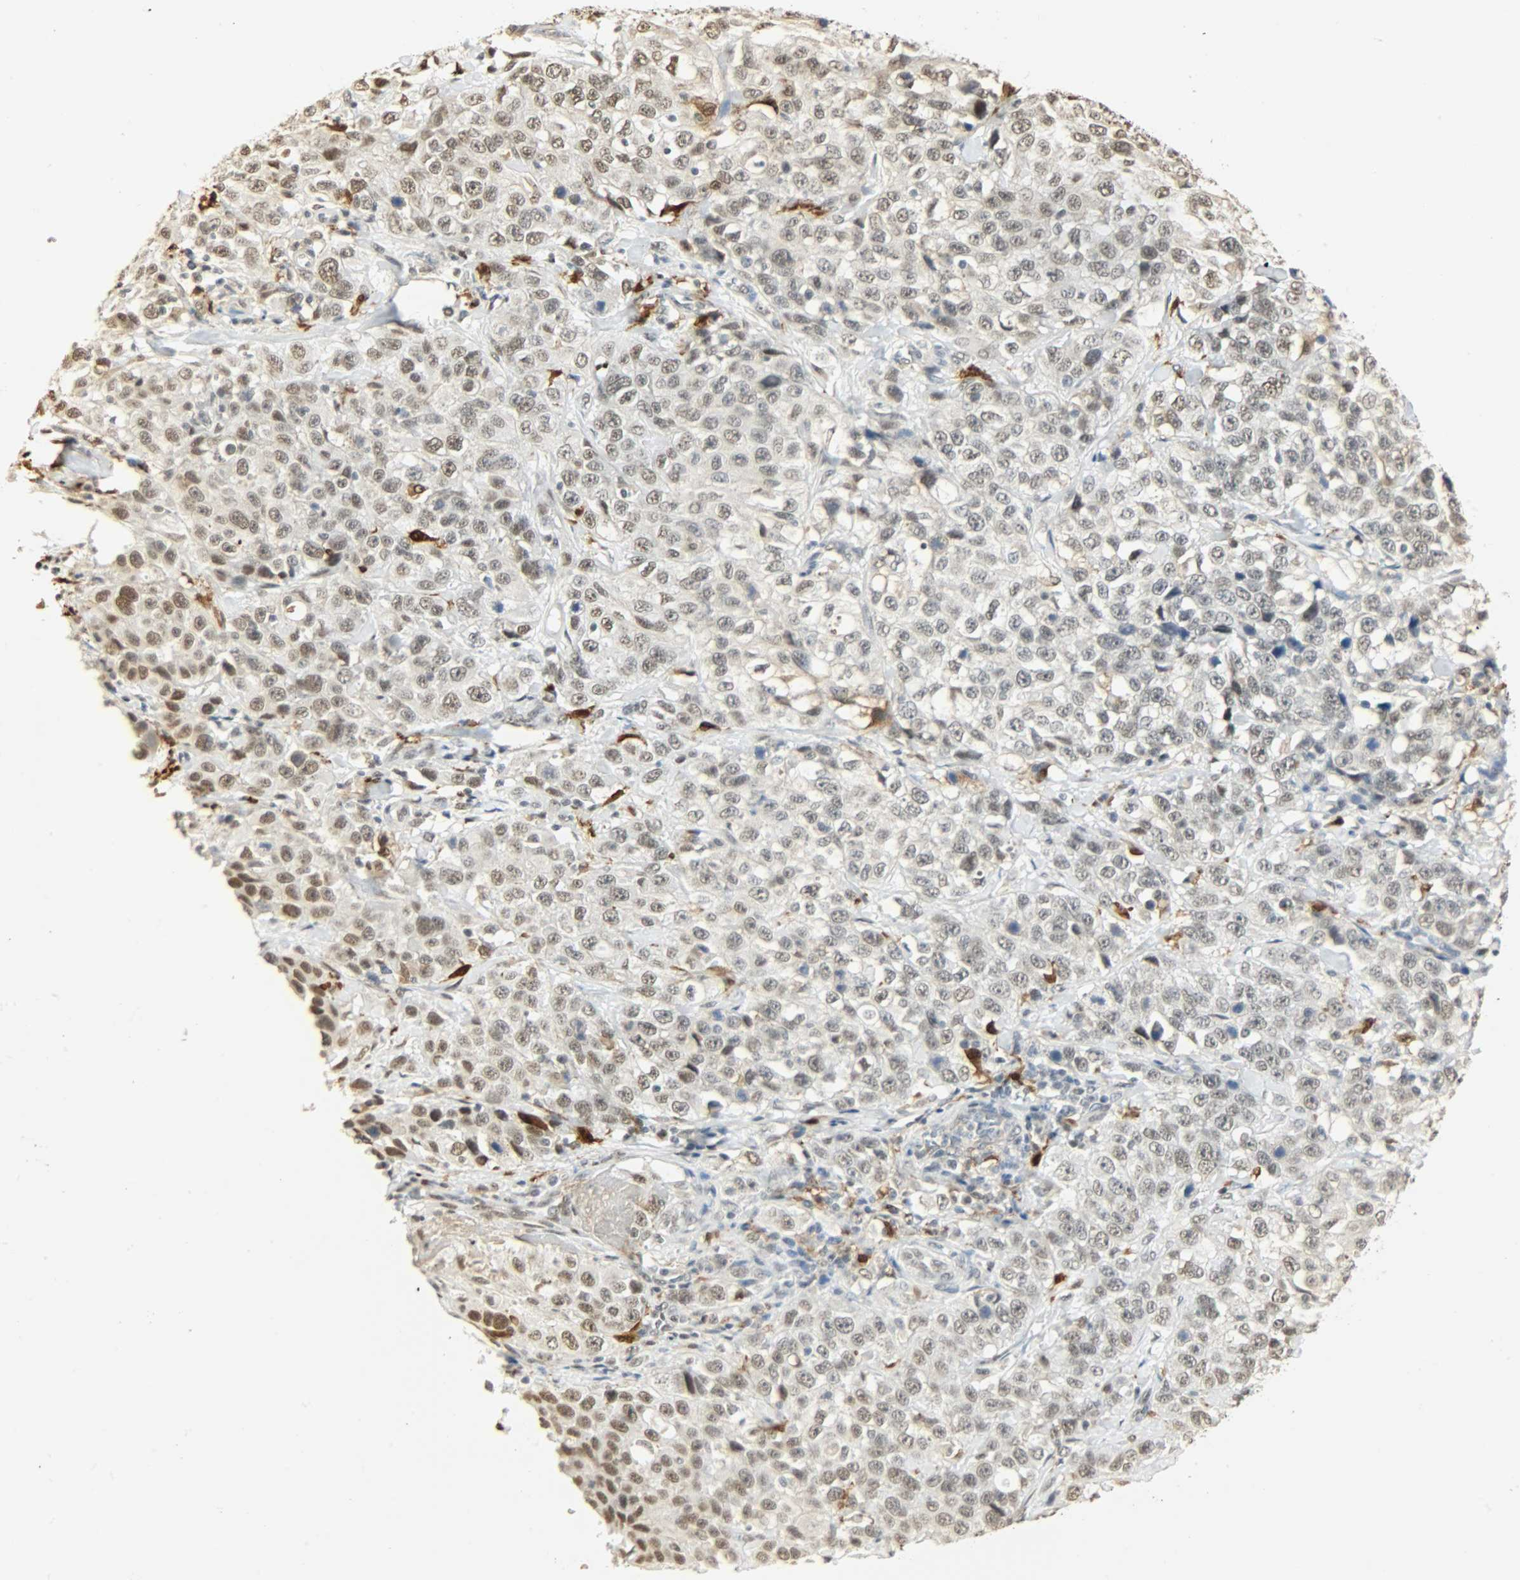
{"staining": {"intensity": "weak", "quantity": ">75%", "location": "nuclear"}, "tissue": "stomach cancer", "cell_type": "Tumor cells", "image_type": "cancer", "snomed": [{"axis": "morphology", "description": "Normal tissue, NOS"}, {"axis": "morphology", "description": "Adenocarcinoma, NOS"}, {"axis": "topography", "description": "Stomach"}], "caption": "An immunohistochemistry photomicrograph of neoplastic tissue is shown. Protein staining in brown highlights weak nuclear positivity in stomach cancer within tumor cells. (DAB (3,3'-diaminobenzidine) = brown stain, brightfield microscopy at high magnification).", "gene": "NGFR", "patient": {"sex": "male", "age": 48}}